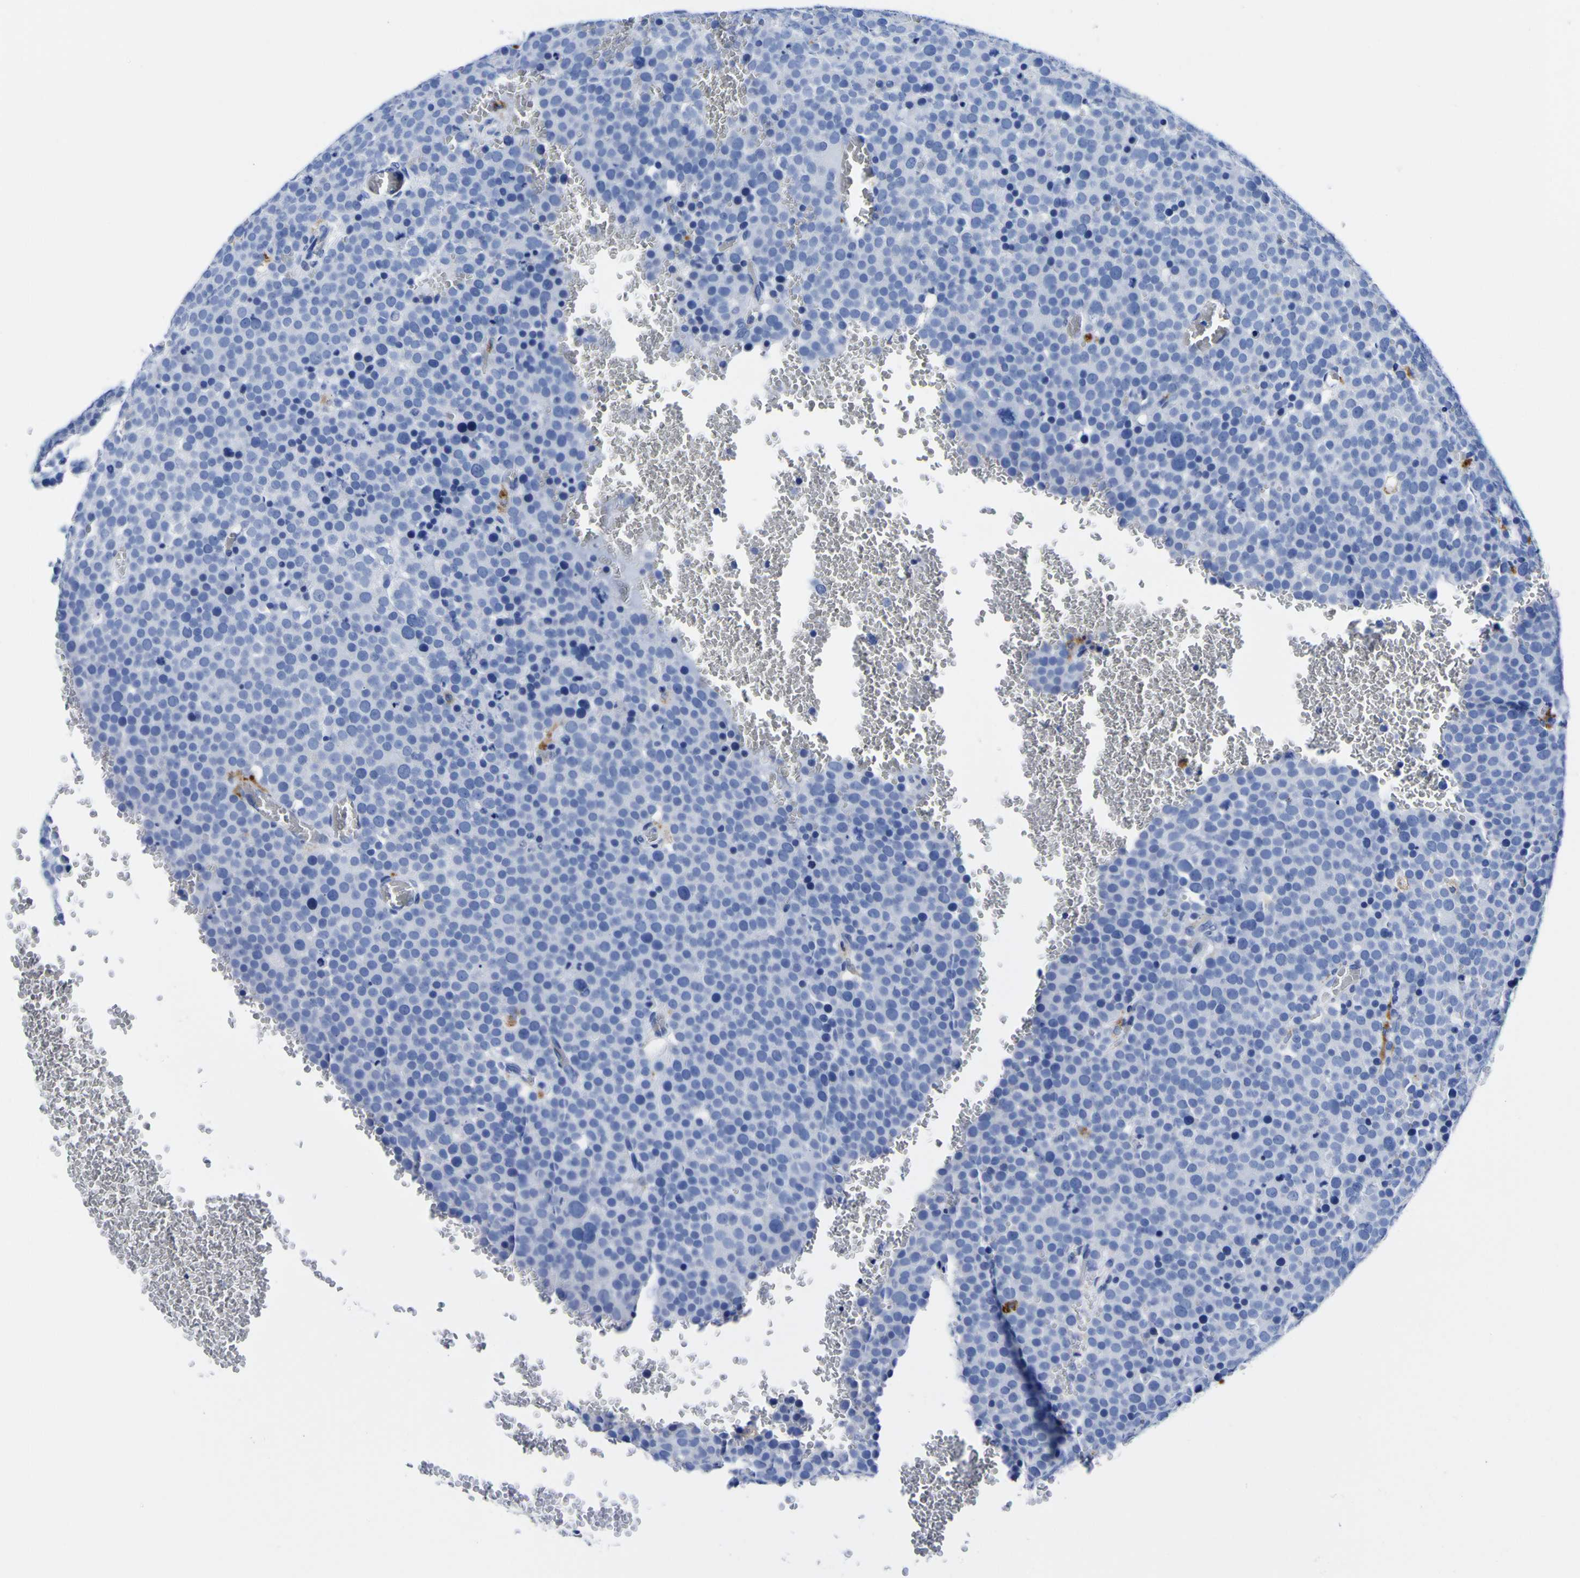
{"staining": {"intensity": "negative", "quantity": "none", "location": "none"}, "tissue": "testis cancer", "cell_type": "Tumor cells", "image_type": "cancer", "snomed": [{"axis": "morphology", "description": "Seminoma, NOS"}, {"axis": "topography", "description": "Testis"}], "caption": "An immunohistochemistry (IHC) photomicrograph of testis cancer is shown. There is no staining in tumor cells of testis cancer.", "gene": "HLA-DQA1", "patient": {"sex": "male", "age": 71}}